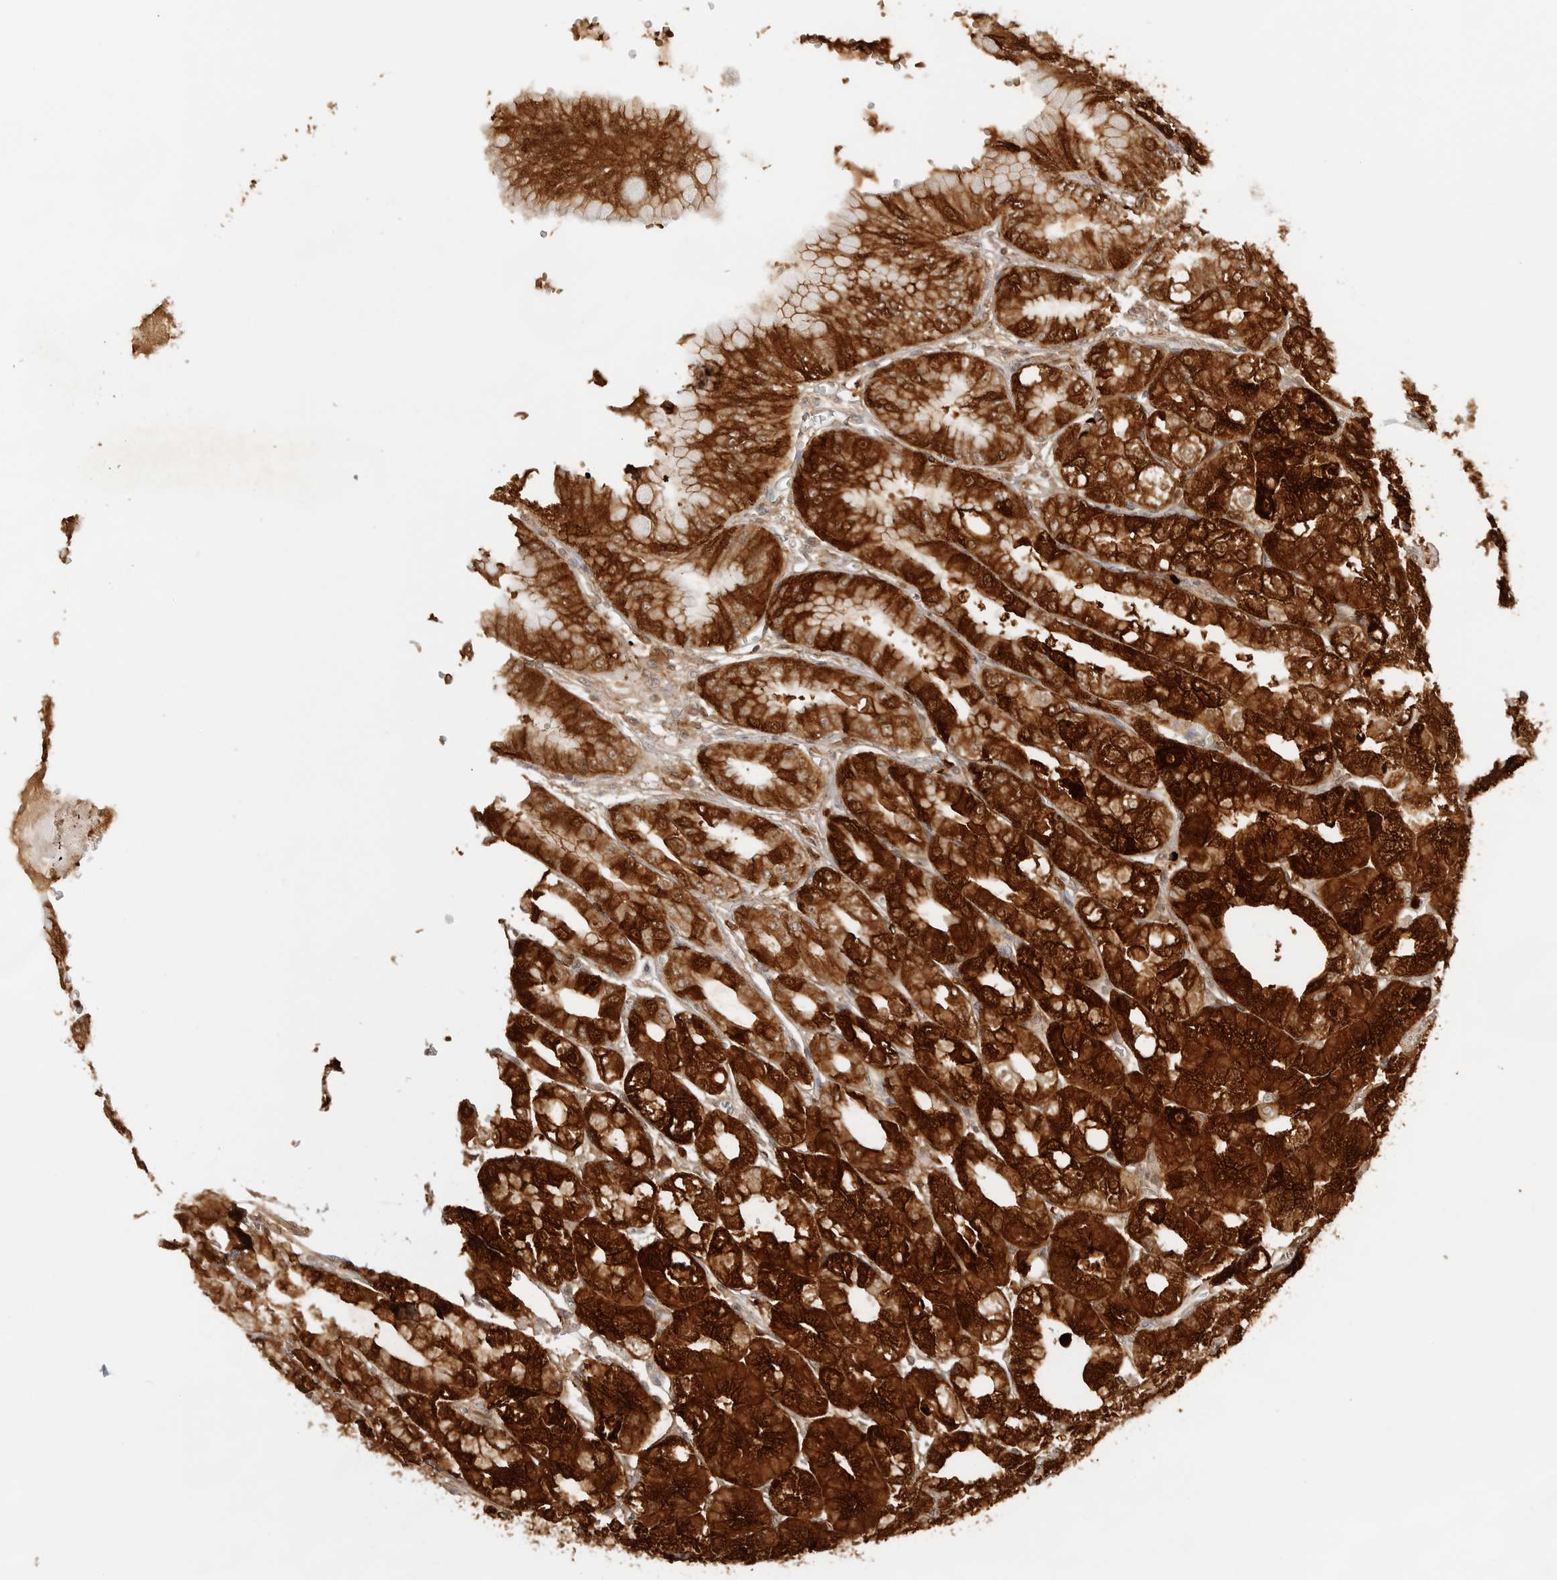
{"staining": {"intensity": "strong", "quantity": ">75%", "location": "cytoplasmic/membranous,nuclear"}, "tissue": "stomach", "cell_type": "Glandular cells", "image_type": "normal", "snomed": [{"axis": "morphology", "description": "Normal tissue, NOS"}, {"axis": "topography", "description": "Stomach, lower"}], "caption": "This image shows immunohistochemistry staining of normal human stomach, with high strong cytoplasmic/membranous,nuclear staining in approximately >75% of glandular cells.", "gene": "EPHA1", "patient": {"sex": "male", "age": 71}}